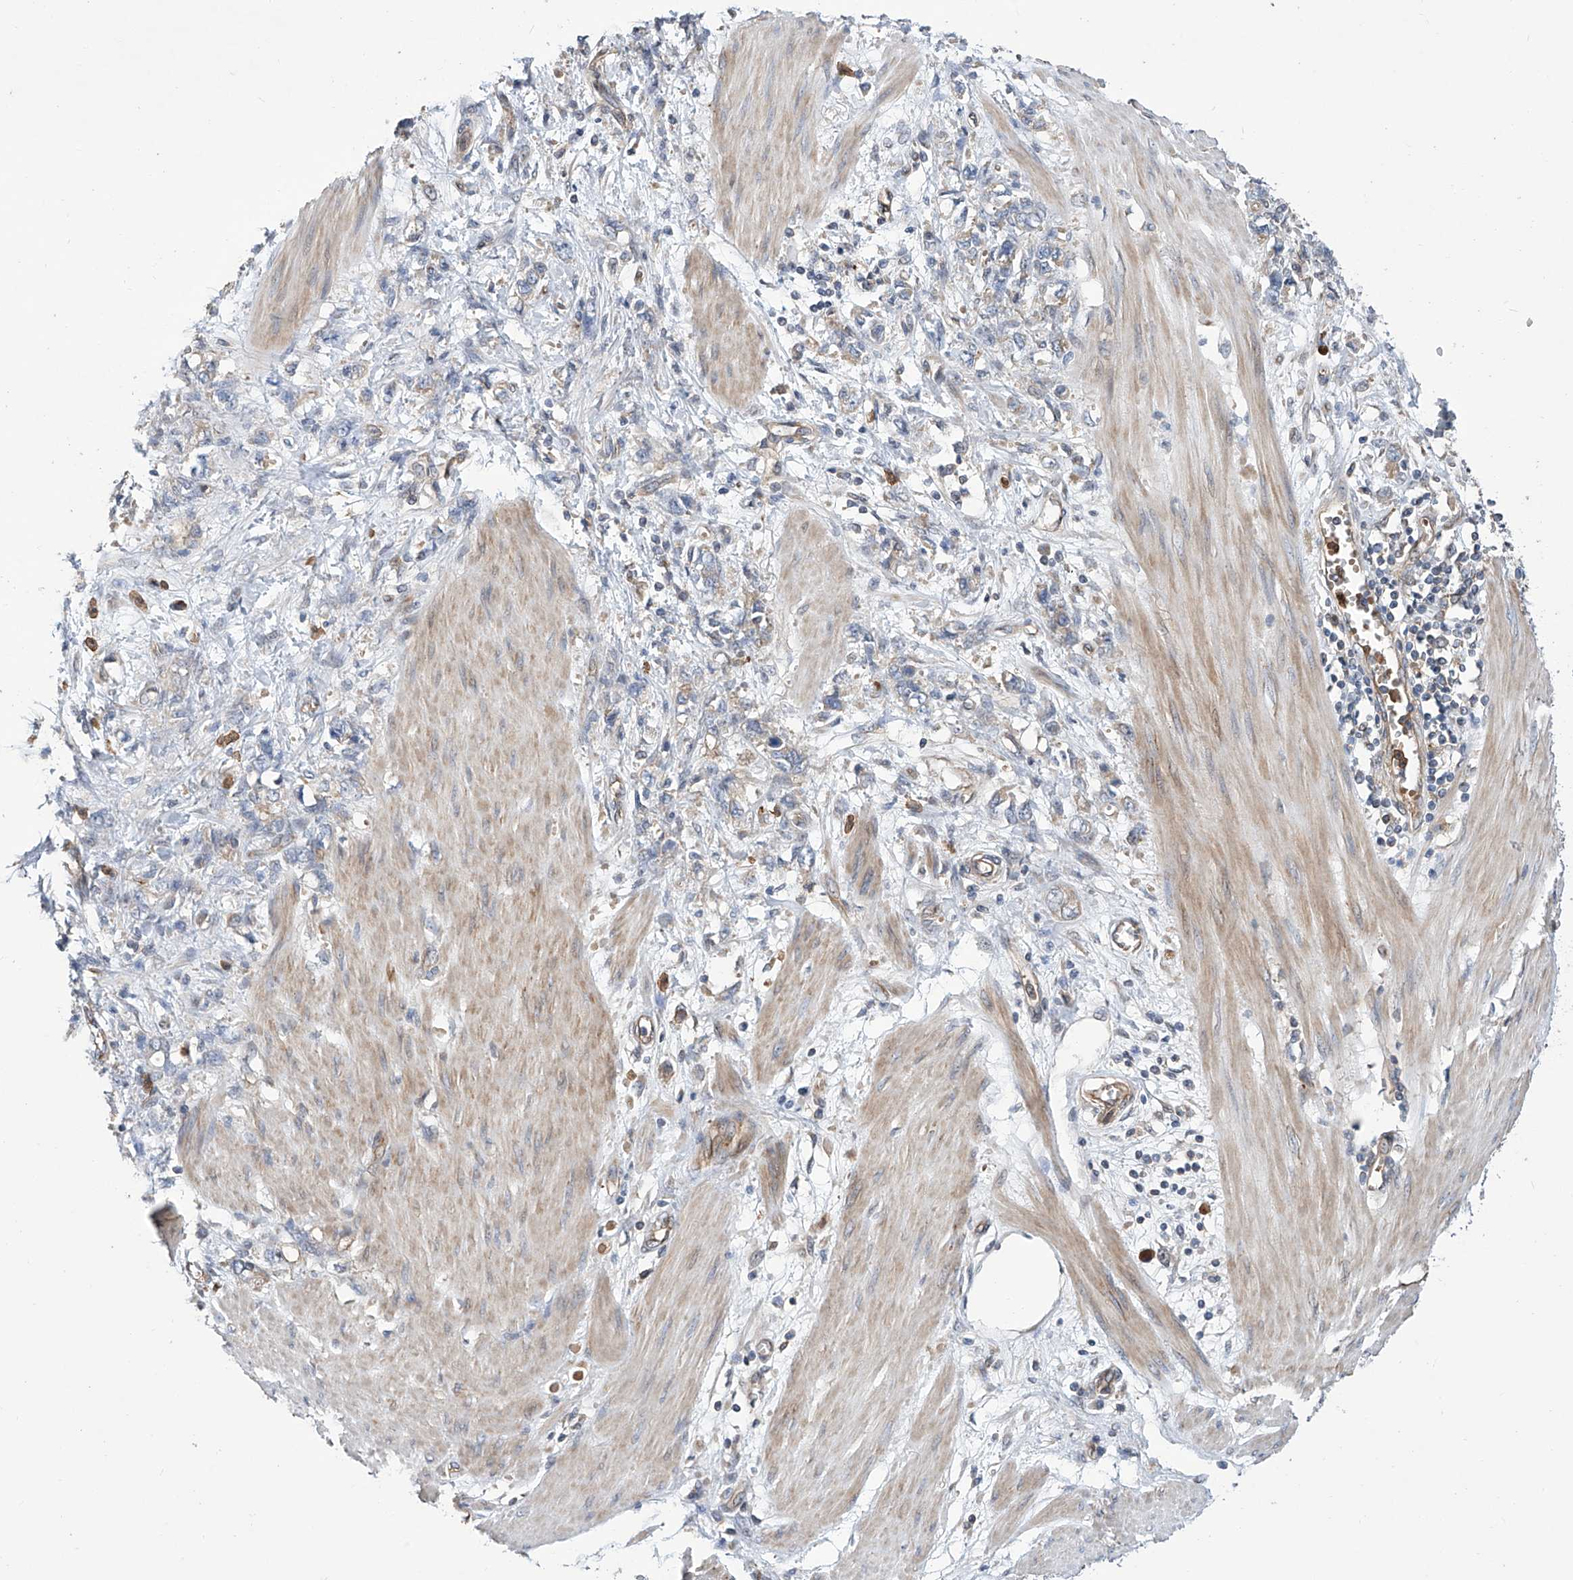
{"staining": {"intensity": "negative", "quantity": "none", "location": "none"}, "tissue": "stomach cancer", "cell_type": "Tumor cells", "image_type": "cancer", "snomed": [{"axis": "morphology", "description": "Adenocarcinoma, NOS"}, {"axis": "topography", "description": "Stomach"}], "caption": "The IHC histopathology image has no significant positivity in tumor cells of adenocarcinoma (stomach) tissue. (DAB (3,3'-diaminobenzidine) immunohistochemistry (IHC), high magnification).", "gene": "EIF2D", "patient": {"sex": "female", "age": 76}}